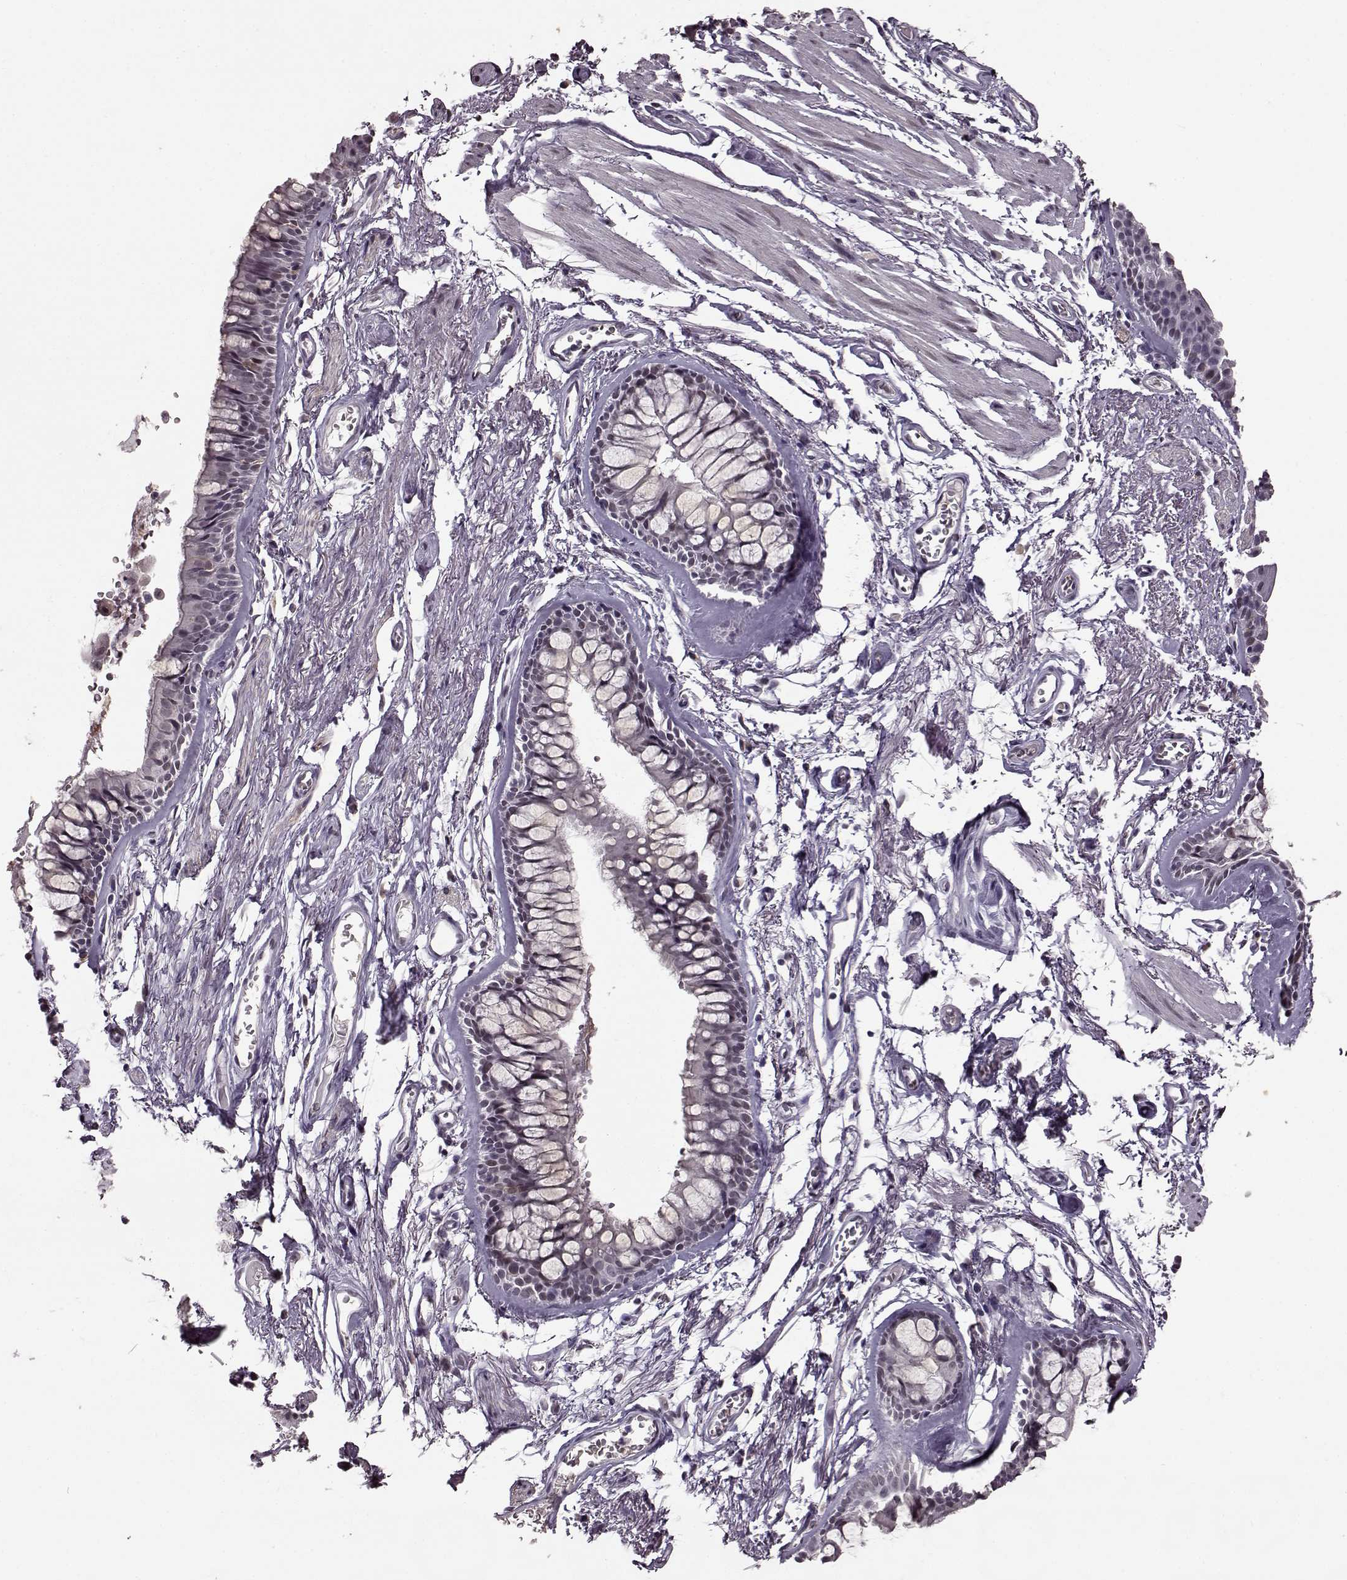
{"staining": {"intensity": "negative", "quantity": "none", "location": "none"}, "tissue": "adipose tissue", "cell_type": "Adipocytes", "image_type": "normal", "snomed": [{"axis": "morphology", "description": "Normal tissue, NOS"}, {"axis": "topography", "description": "Cartilage tissue"}, {"axis": "topography", "description": "Bronchus"}], "caption": "The micrograph exhibits no significant expression in adipocytes of adipose tissue. Nuclei are stained in blue.", "gene": "STX1A", "patient": {"sex": "female", "age": 79}}